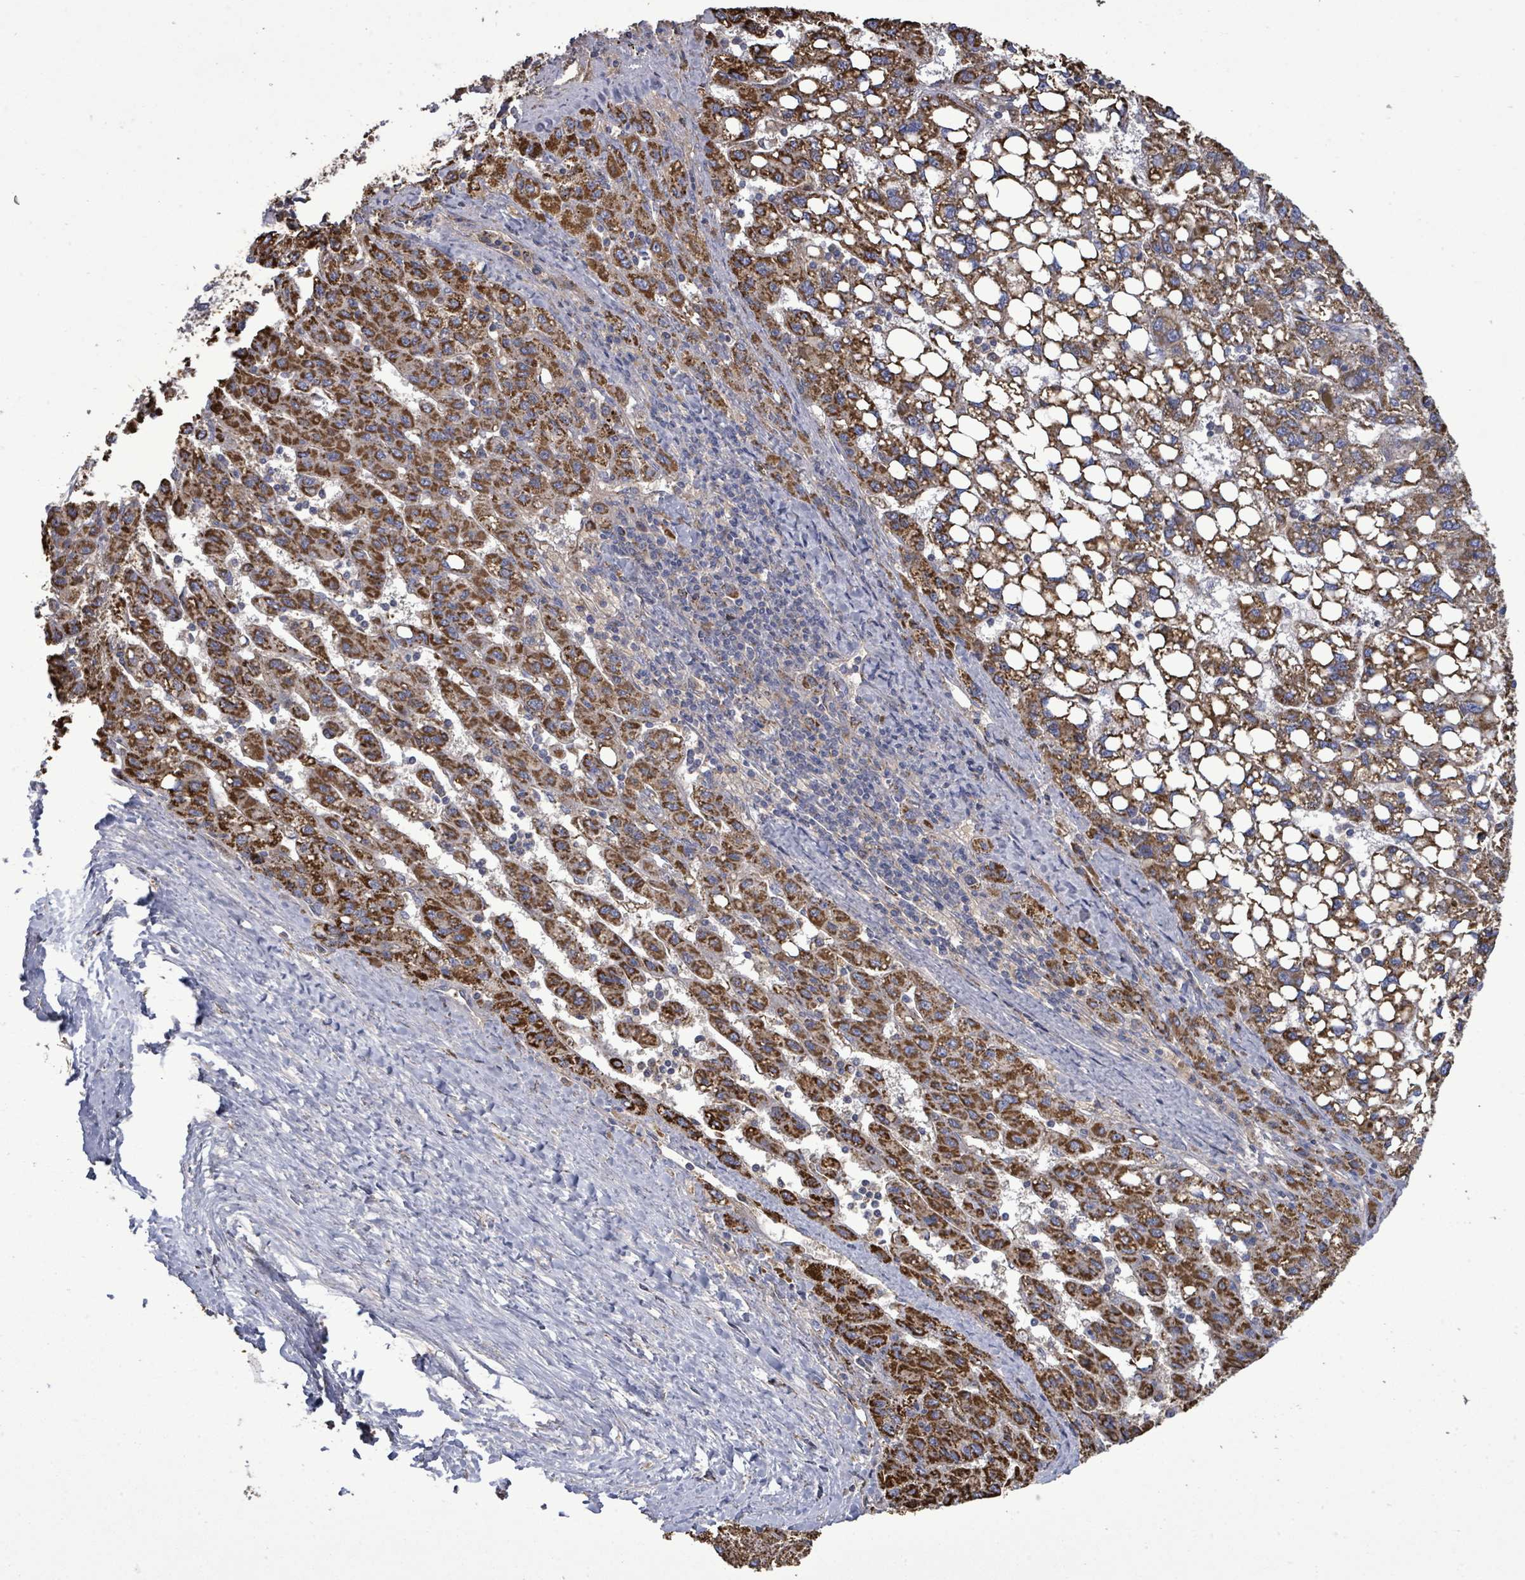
{"staining": {"intensity": "strong", "quantity": ">75%", "location": "cytoplasmic/membranous"}, "tissue": "liver cancer", "cell_type": "Tumor cells", "image_type": "cancer", "snomed": [{"axis": "morphology", "description": "Carcinoma, Hepatocellular, NOS"}, {"axis": "topography", "description": "Liver"}], "caption": "A brown stain shows strong cytoplasmic/membranous staining of a protein in liver cancer tumor cells.", "gene": "MTMR12", "patient": {"sex": "female", "age": 82}}